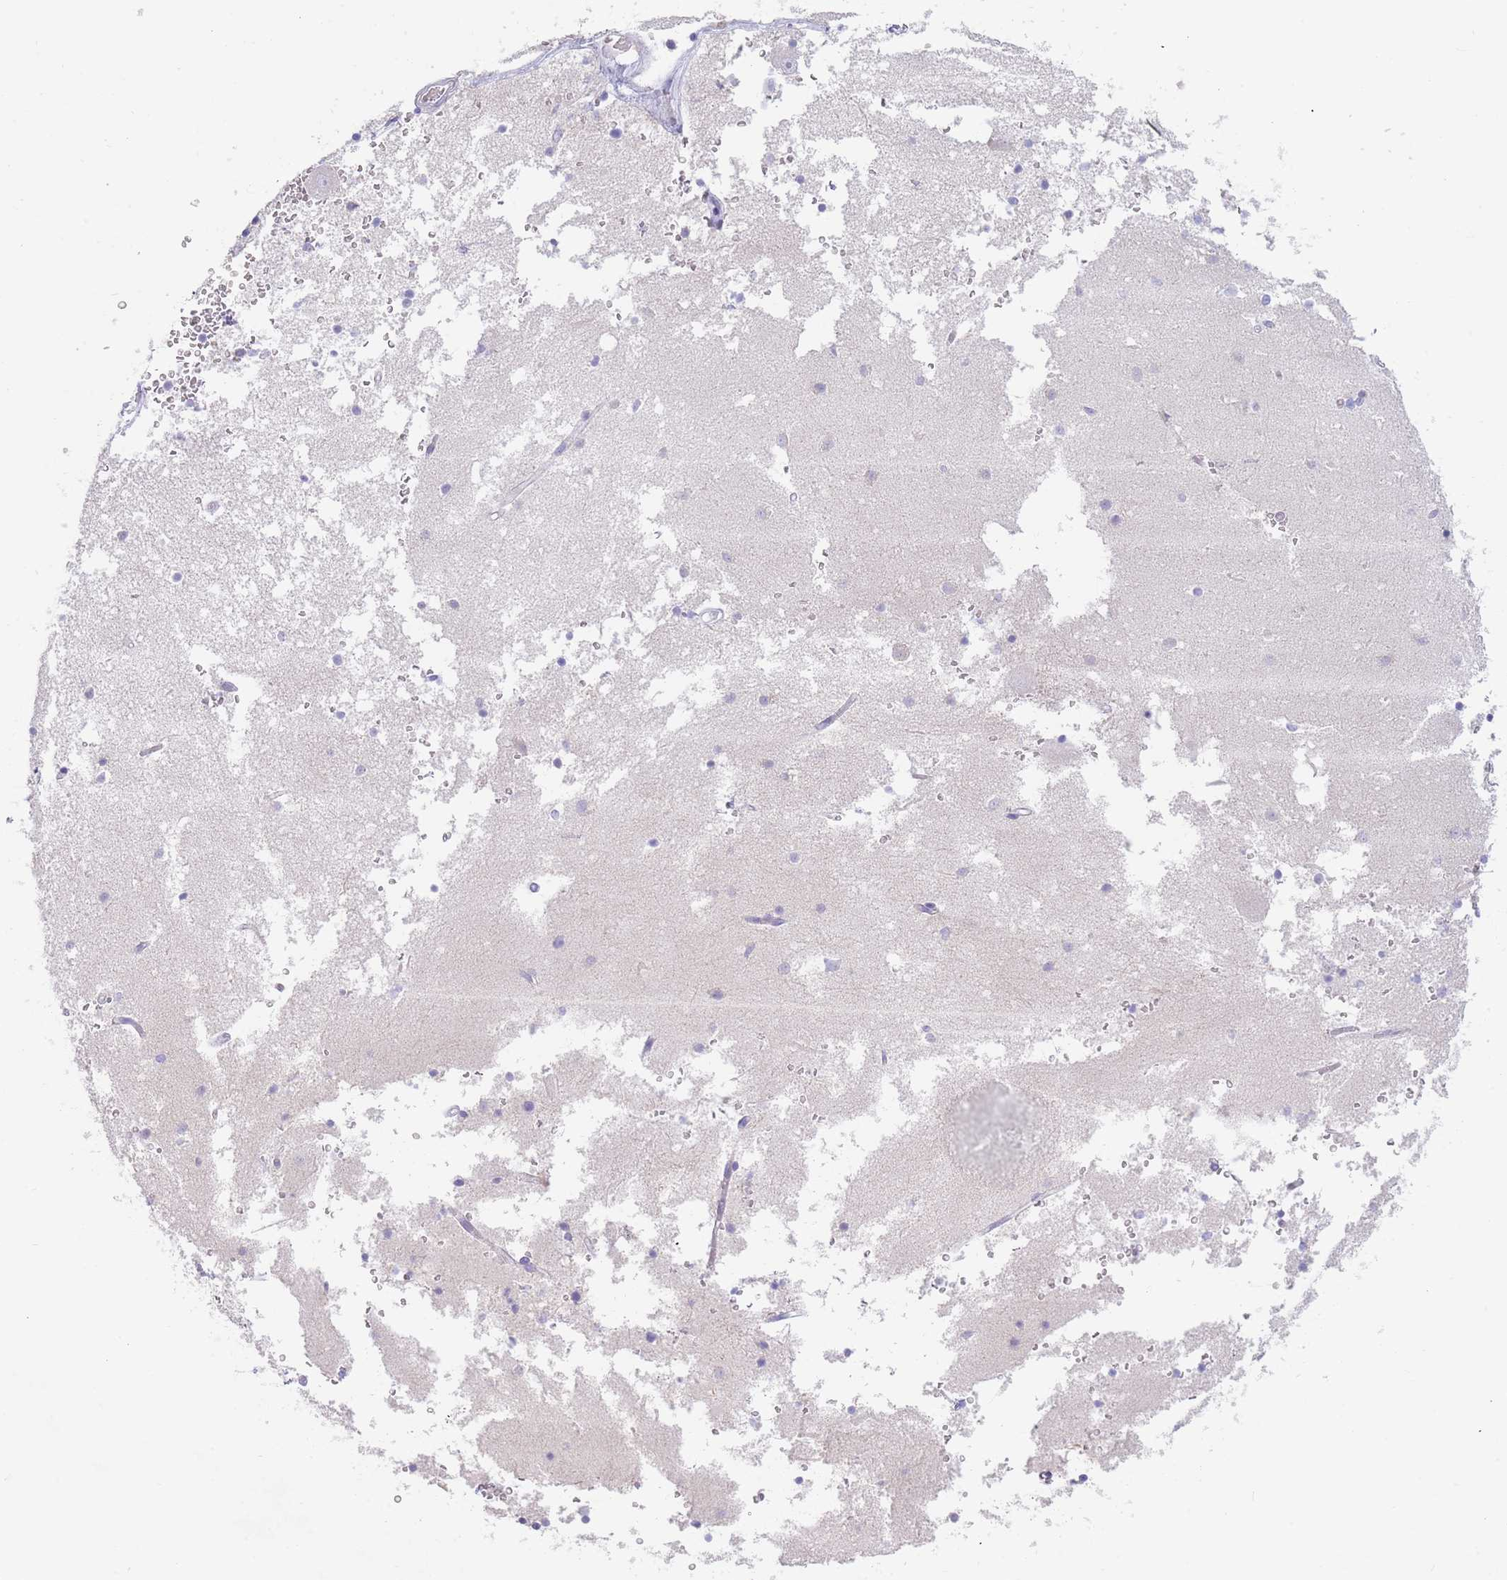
{"staining": {"intensity": "negative", "quantity": "none", "location": "none"}, "tissue": "cerebellum", "cell_type": "Cells in granular layer", "image_type": "normal", "snomed": [{"axis": "morphology", "description": "Normal tissue, NOS"}, {"axis": "topography", "description": "Cerebellum"}], "caption": "Cerebellum stained for a protein using IHC reveals no positivity cells in granular layer.", "gene": "CCDC149", "patient": {"sex": "male", "age": 54}}